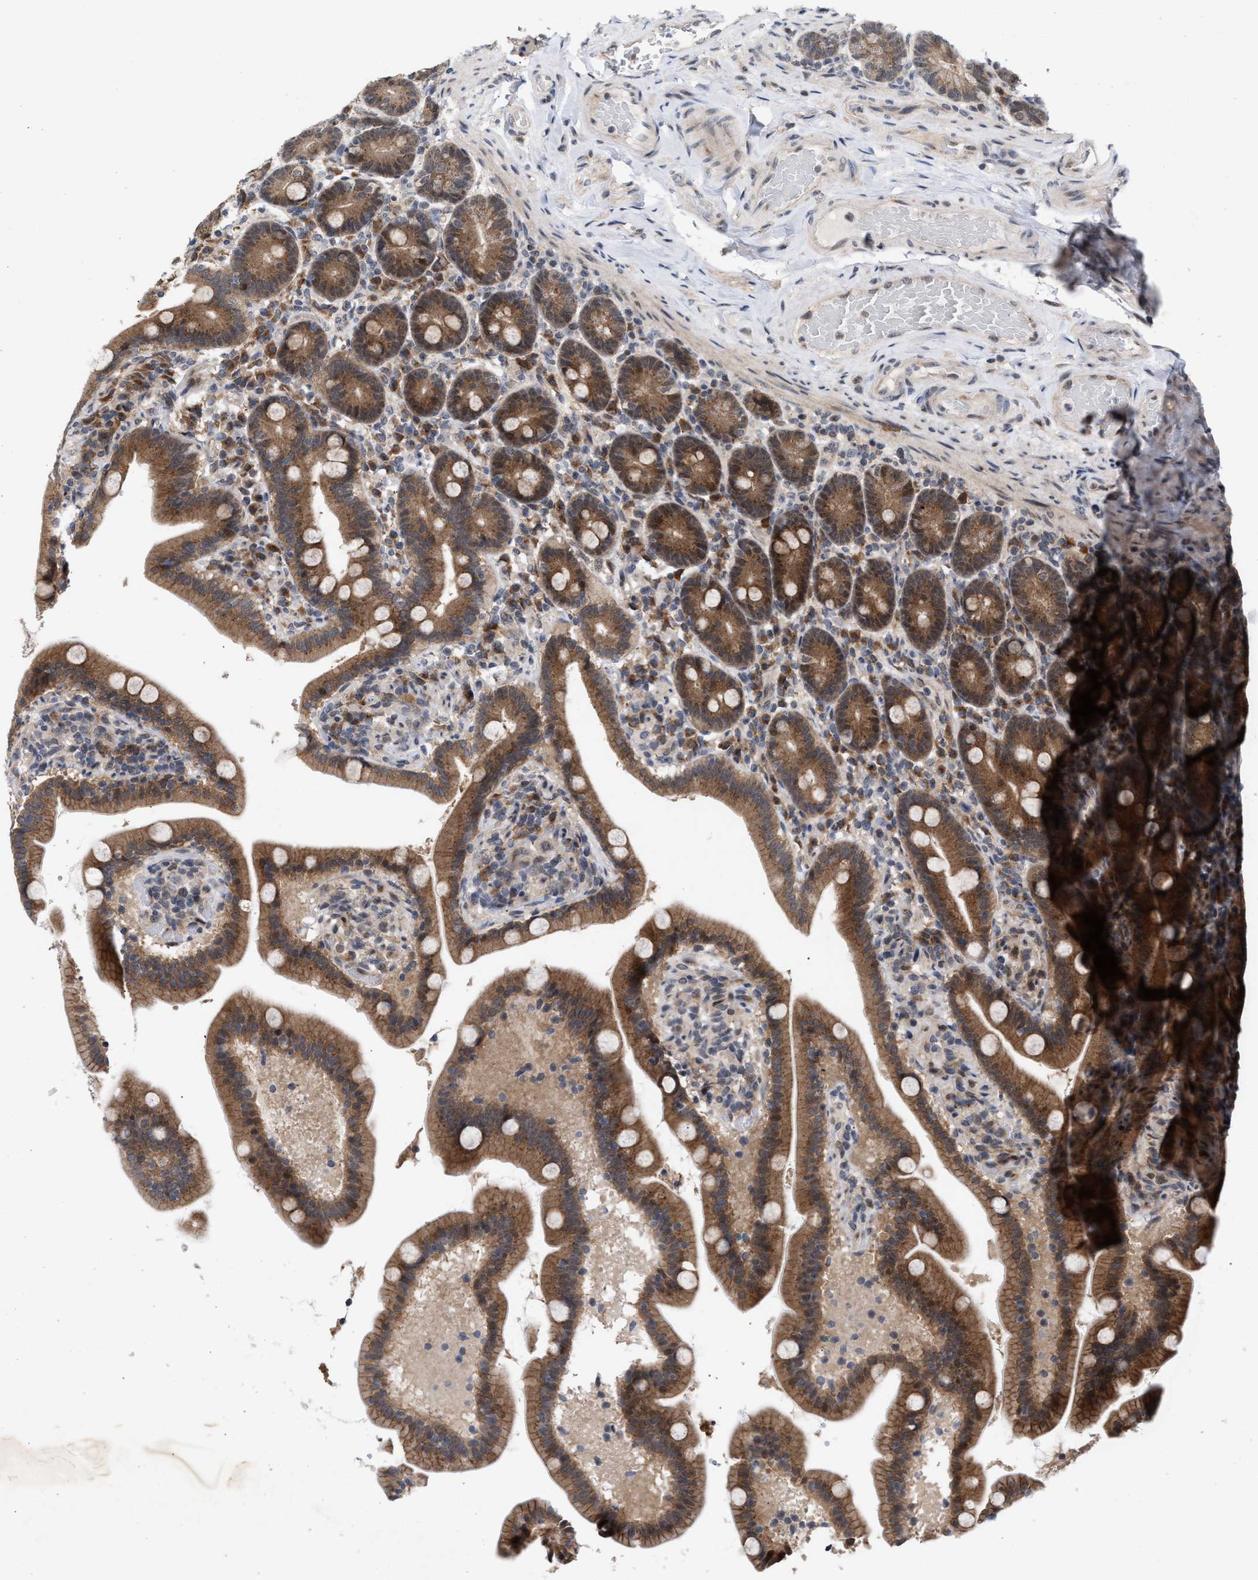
{"staining": {"intensity": "moderate", "quantity": ">75%", "location": "cytoplasmic/membranous"}, "tissue": "duodenum", "cell_type": "Glandular cells", "image_type": "normal", "snomed": [{"axis": "morphology", "description": "Normal tissue, NOS"}, {"axis": "topography", "description": "Duodenum"}], "caption": "Brown immunohistochemical staining in benign duodenum reveals moderate cytoplasmic/membranous staining in approximately >75% of glandular cells.", "gene": "MKNK2", "patient": {"sex": "male", "age": 54}}